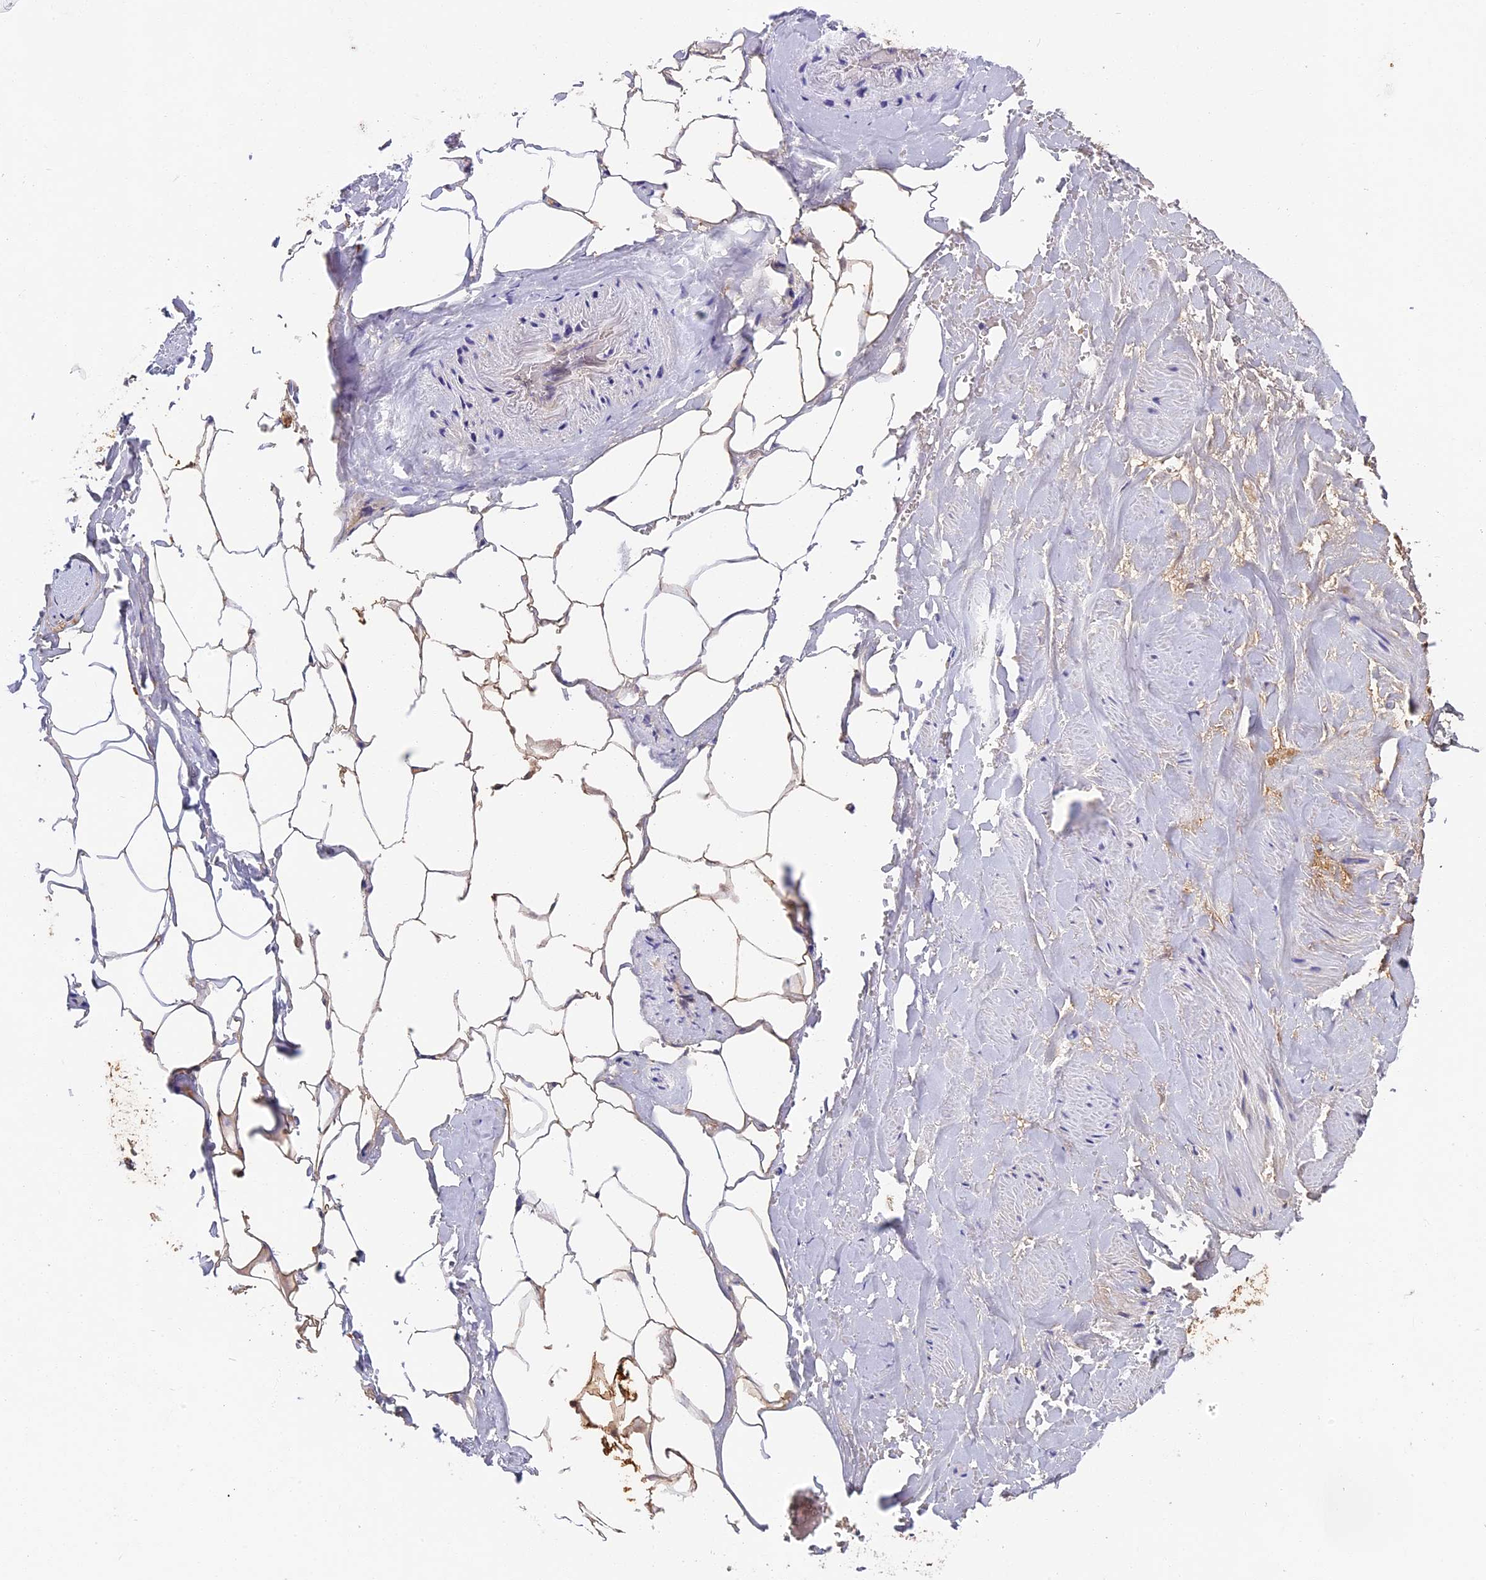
{"staining": {"intensity": "weak", "quantity": "25%-75%", "location": "cytoplasmic/membranous"}, "tissue": "adipose tissue", "cell_type": "Adipocytes", "image_type": "normal", "snomed": [{"axis": "morphology", "description": "Normal tissue, NOS"}, {"axis": "morphology", "description": "Adenocarcinoma, Low grade"}, {"axis": "topography", "description": "Prostate"}, {"axis": "topography", "description": "Peripheral nerve tissue"}], "caption": "Adipose tissue stained with IHC shows weak cytoplasmic/membranous expression in approximately 25%-75% of adipocytes.", "gene": "ADGRD1", "patient": {"sex": "male", "age": 63}}